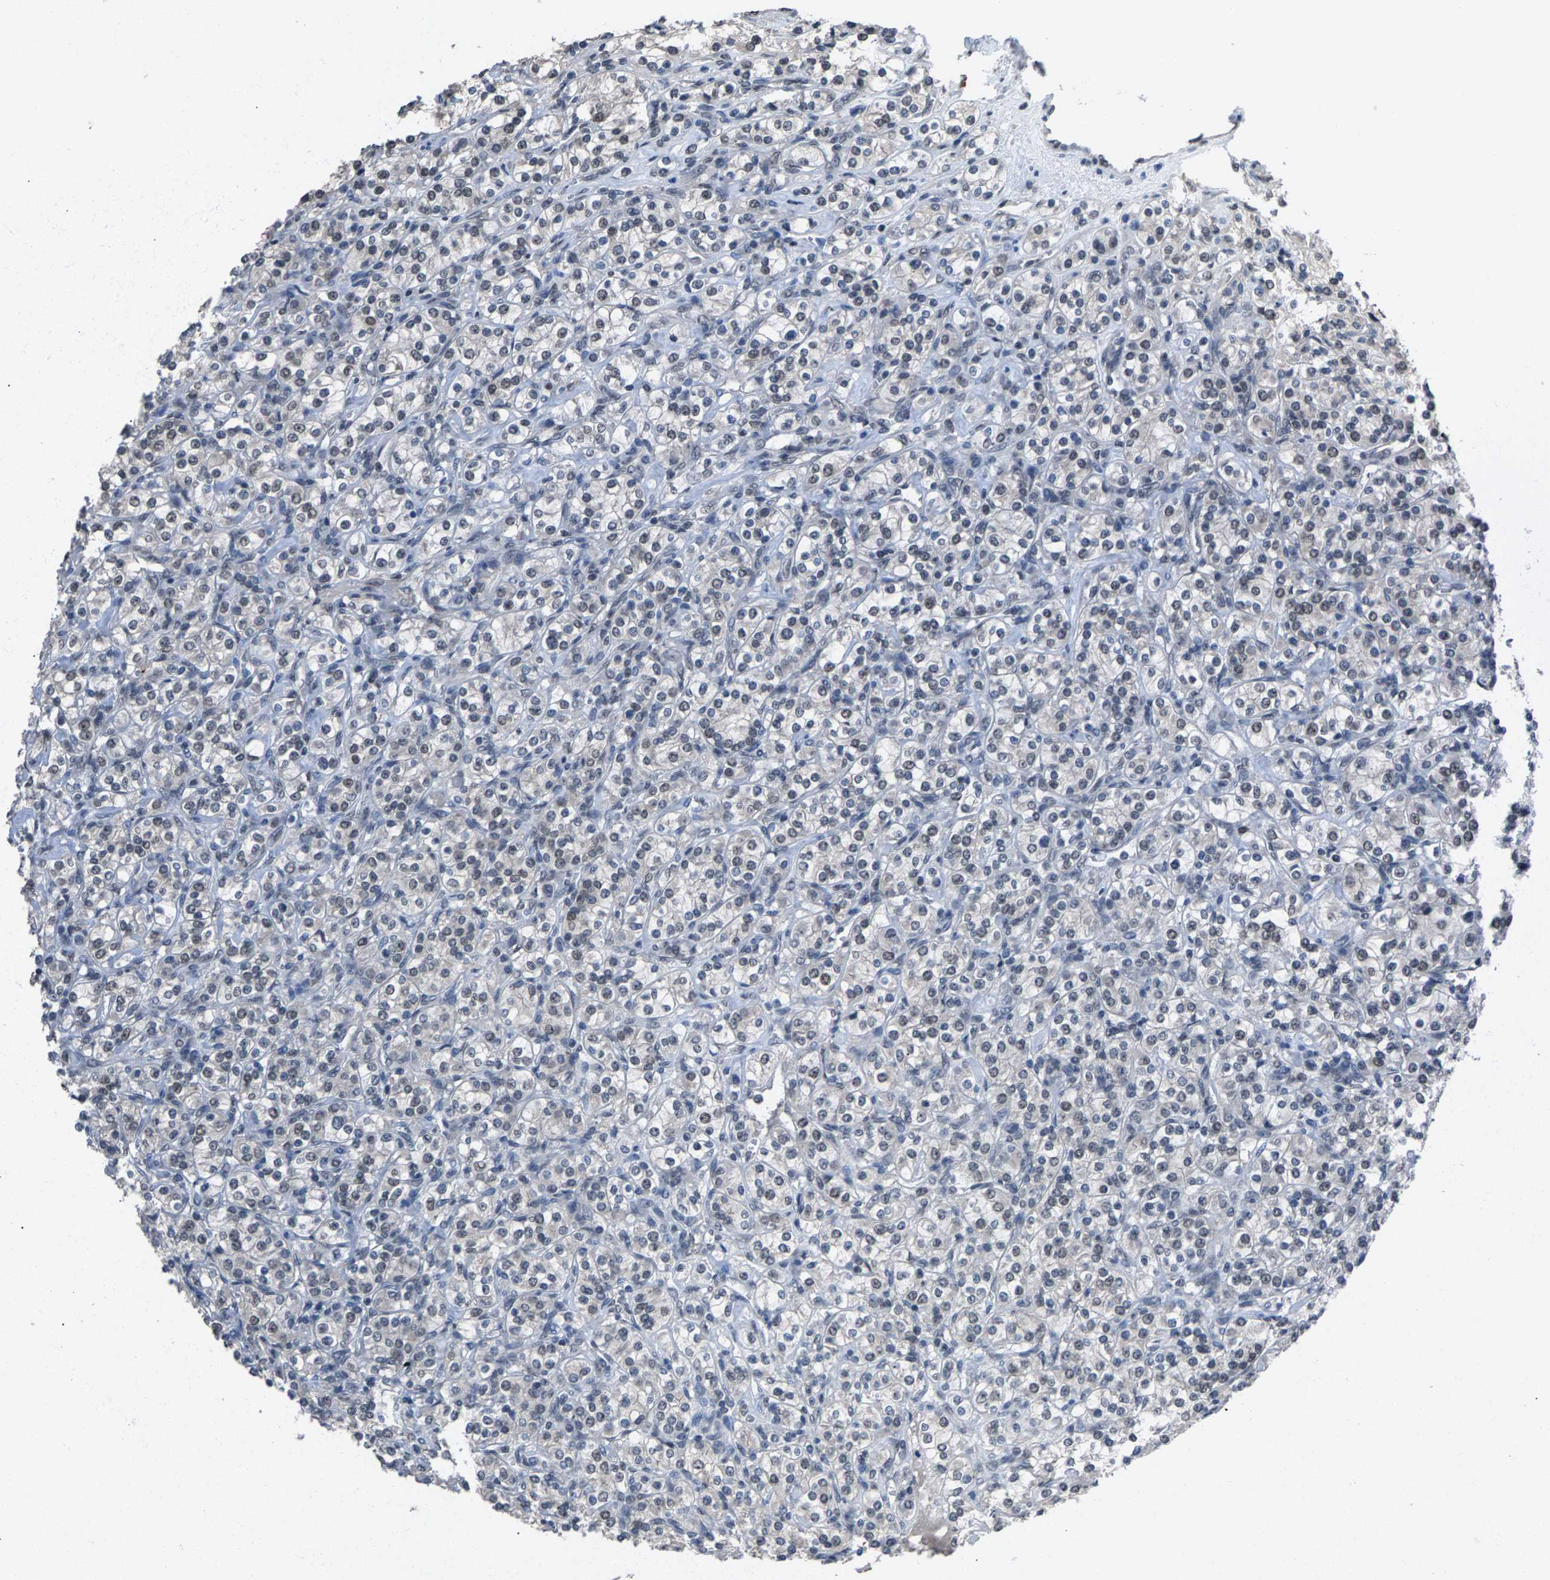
{"staining": {"intensity": "weak", "quantity": "<25%", "location": "nuclear"}, "tissue": "renal cancer", "cell_type": "Tumor cells", "image_type": "cancer", "snomed": [{"axis": "morphology", "description": "Adenocarcinoma, NOS"}, {"axis": "topography", "description": "Kidney"}], "caption": "IHC histopathology image of renal cancer stained for a protein (brown), which displays no positivity in tumor cells. Brightfield microscopy of immunohistochemistry (IHC) stained with DAB (brown) and hematoxylin (blue), captured at high magnification.", "gene": "ZNF276", "patient": {"sex": "male", "age": 77}}